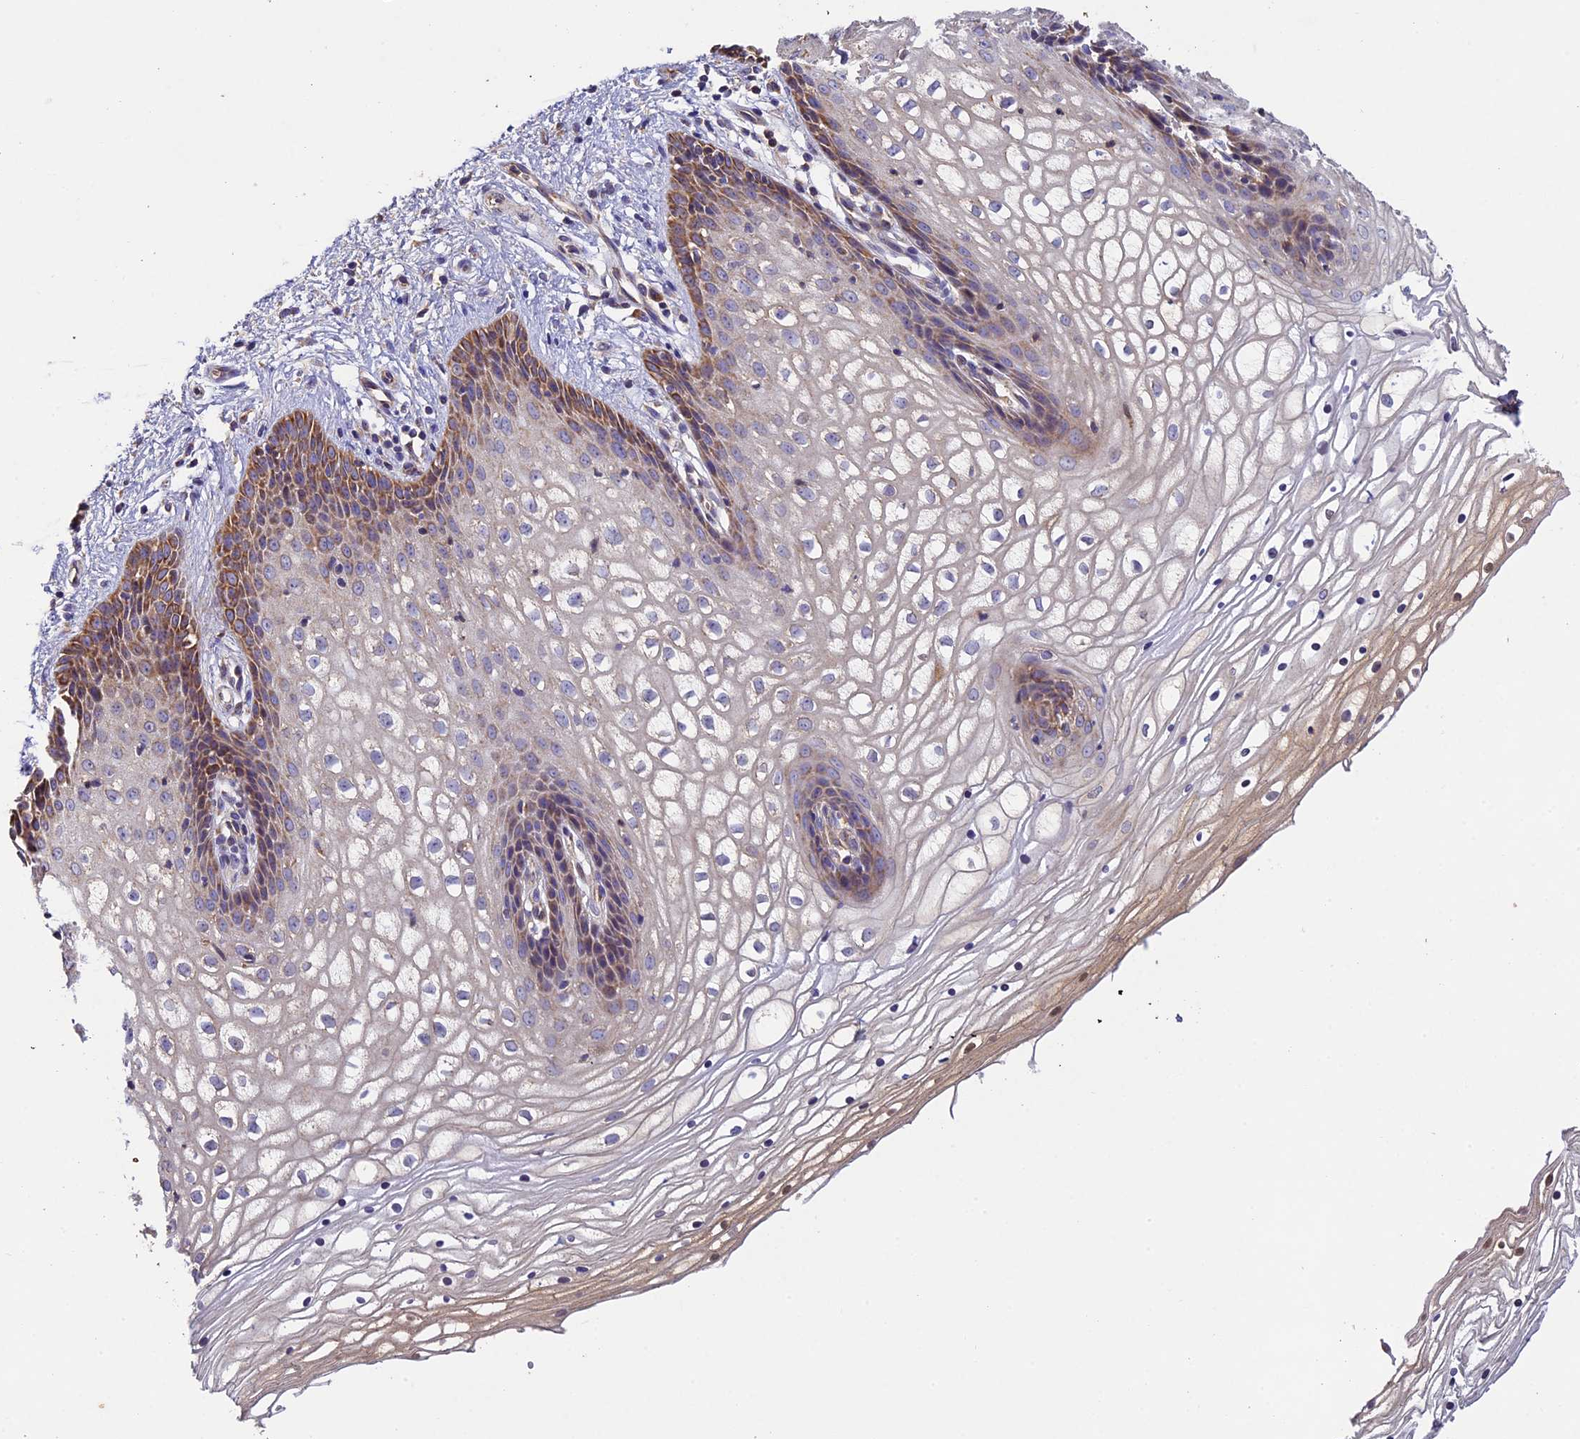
{"staining": {"intensity": "moderate", "quantity": "25%-75%", "location": "cytoplasmic/membranous"}, "tissue": "vagina", "cell_type": "Squamous epithelial cells", "image_type": "normal", "snomed": [{"axis": "morphology", "description": "Normal tissue, NOS"}, {"axis": "topography", "description": "Vagina"}], "caption": "IHC histopathology image of normal human vagina stained for a protein (brown), which exhibits medium levels of moderate cytoplasmic/membranous expression in approximately 25%-75% of squamous epithelial cells.", "gene": "OCEL1", "patient": {"sex": "female", "age": 34}}